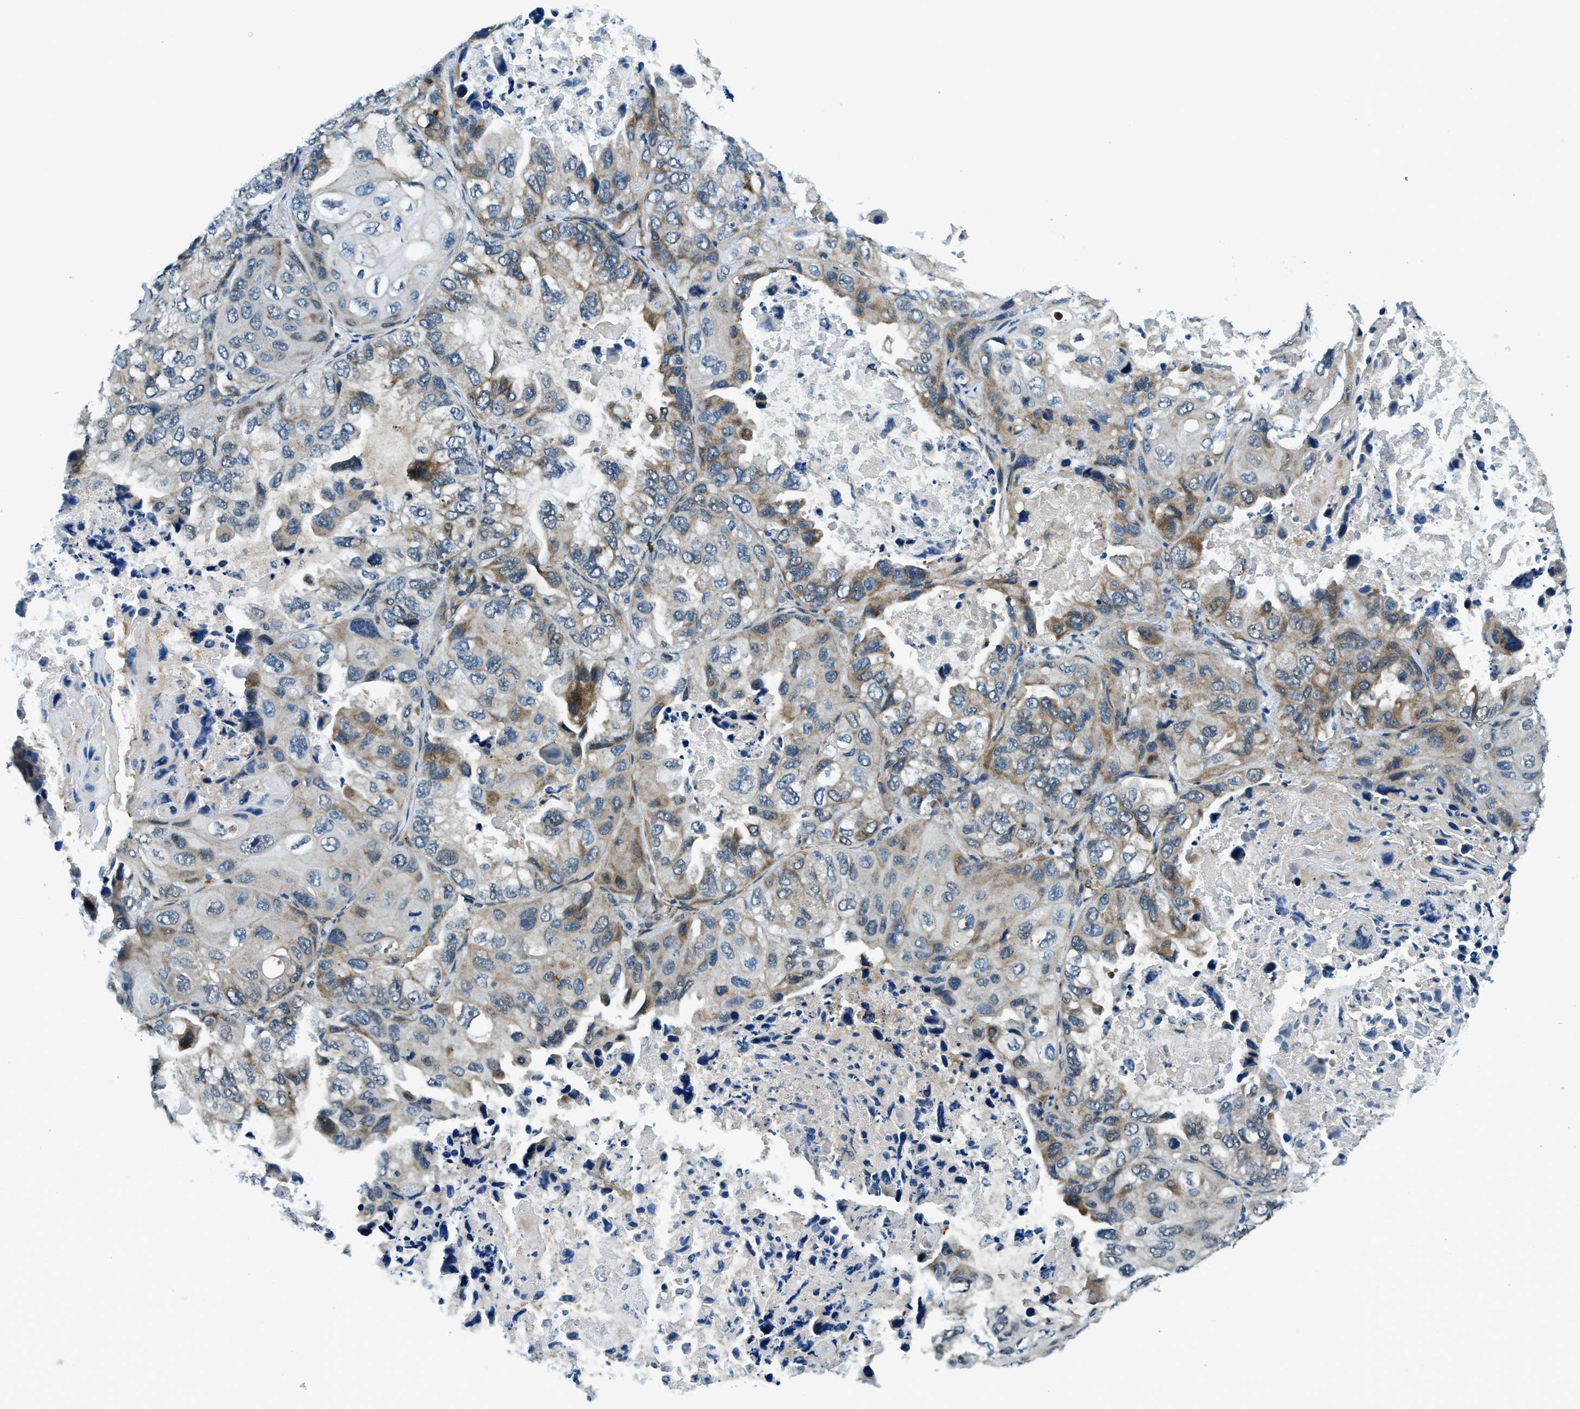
{"staining": {"intensity": "moderate", "quantity": "<25%", "location": "cytoplasmic/membranous"}, "tissue": "lung cancer", "cell_type": "Tumor cells", "image_type": "cancer", "snomed": [{"axis": "morphology", "description": "Squamous cell carcinoma, NOS"}, {"axis": "topography", "description": "Lung"}], "caption": "This is a histology image of IHC staining of squamous cell carcinoma (lung), which shows moderate staining in the cytoplasmic/membranous of tumor cells.", "gene": "GINM1", "patient": {"sex": "female", "age": 73}}